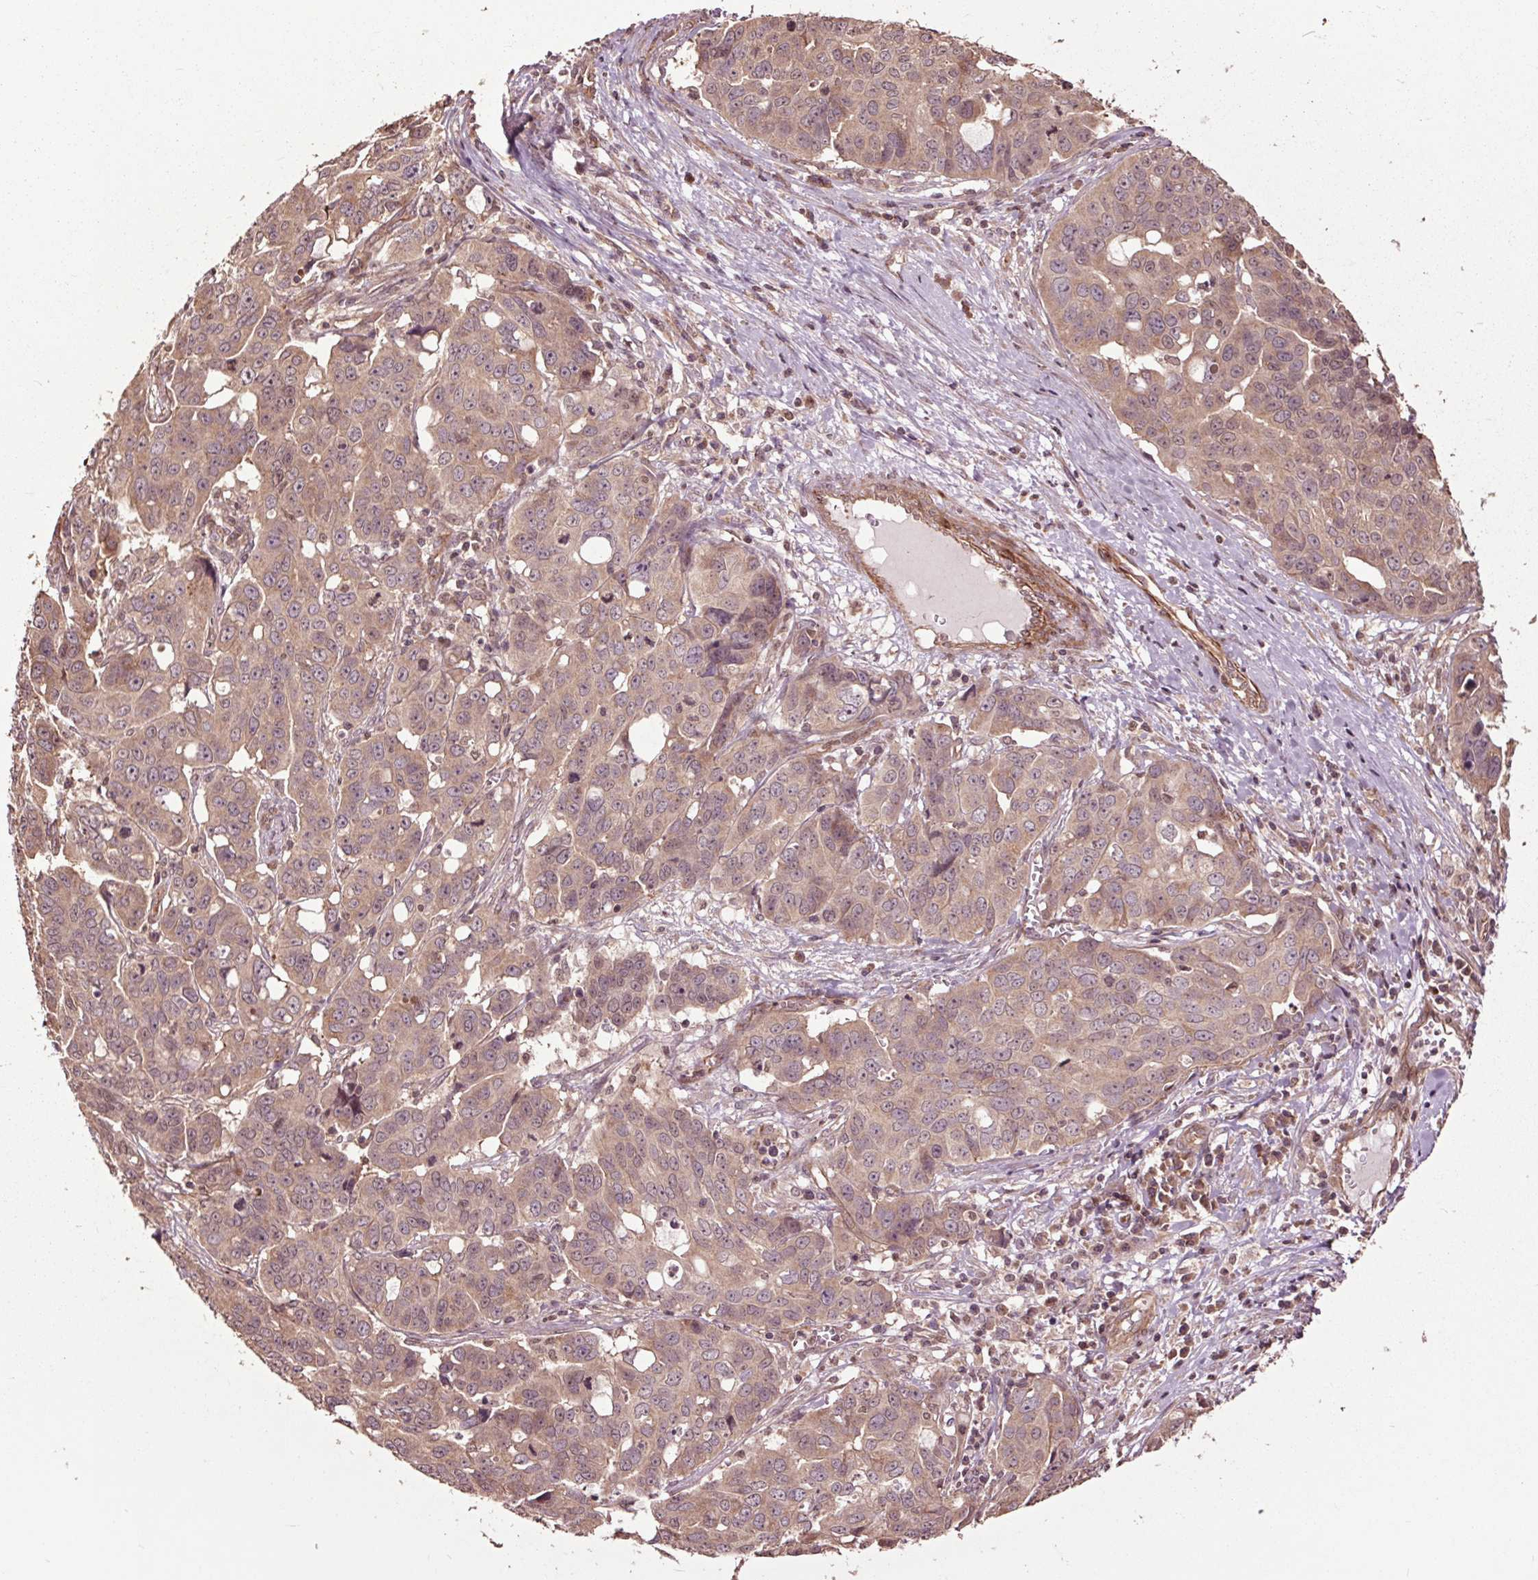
{"staining": {"intensity": "weak", "quantity": ">75%", "location": "cytoplasmic/membranous"}, "tissue": "ovarian cancer", "cell_type": "Tumor cells", "image_type": "cancer", "snomed": [{"axis": "morphology", "description": "Carcinoma, endometroid"}, {"axis": "topography", "description": "Ovary"}], "caption": "Immunohistochemical staining of ovarian cancer shows low levels of weak cytoplasmic/membranous expression in about >75% of tumor cells.", "gene": "CEP95", "patient": {"sex": "female", "age": 78}}